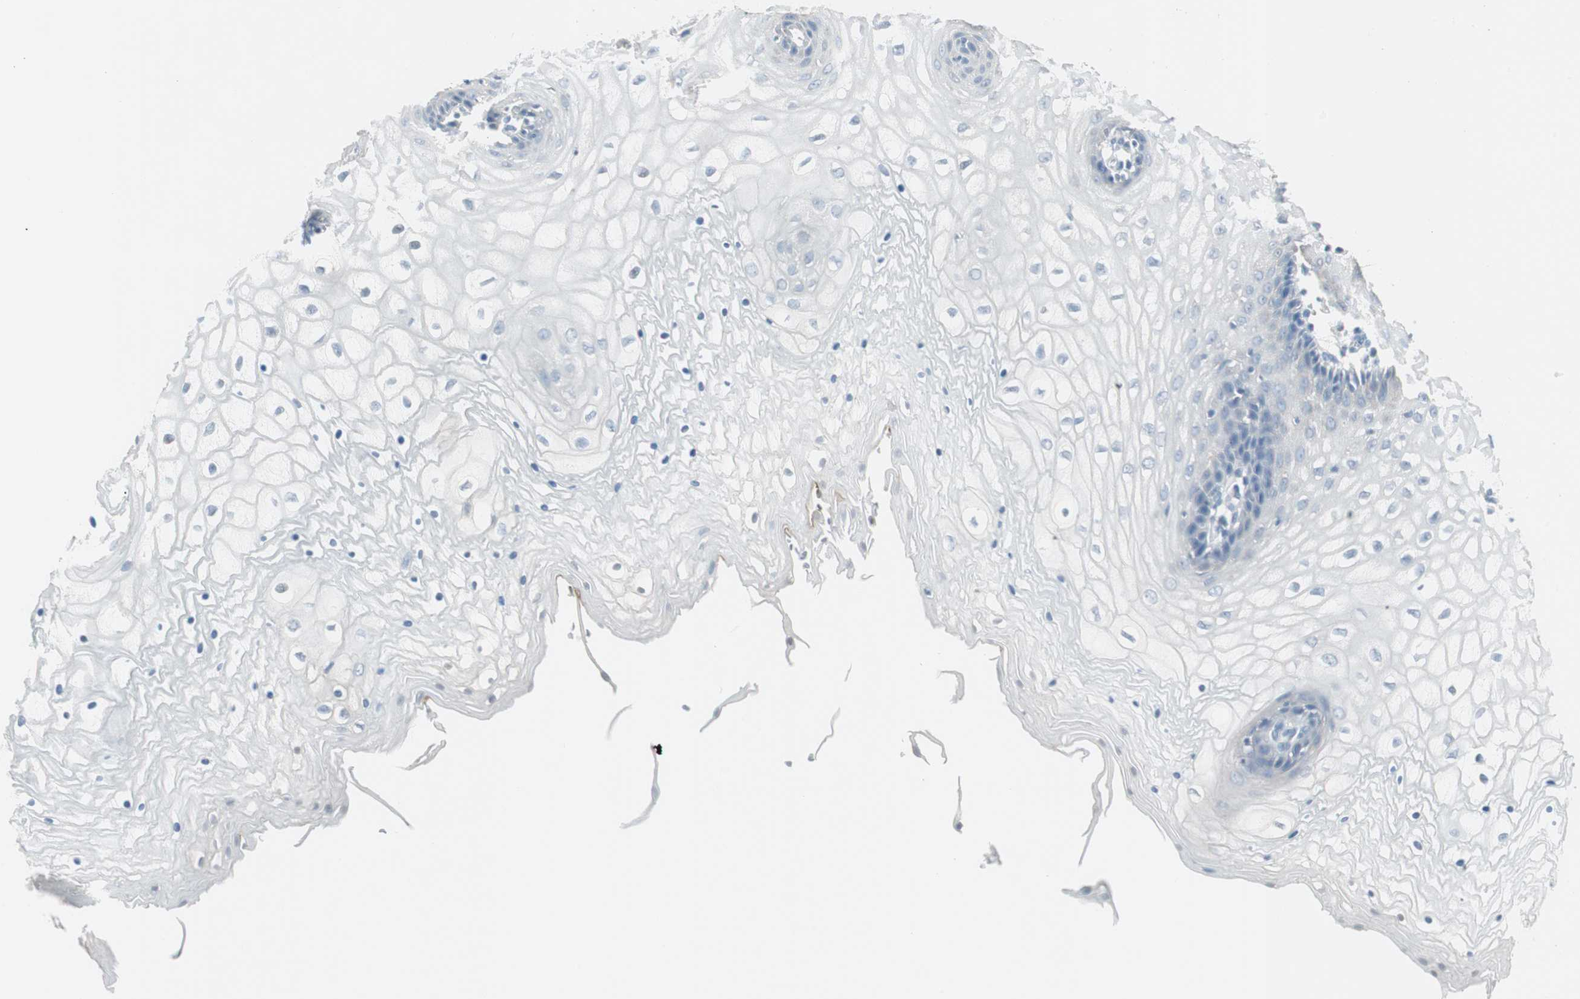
{"staining": {"intensity": "negative", "quantity": "none", "location": "none"}, "tissue": "vagina", "cell_type": "Squamous epithelial cells", "image_type": "normal", "snomed": [{"axis": "morphology", "description": "Normal tissue, NOS"}, {"axis": "topography", "description": "Vagina"}], "caption": "Protein analysis of benign vagina shows no significant staining in squamous epithelial cells. The staining is performed using DAB brown chromogen with nuclei counter-stained in using hematoxylin.", "gene": "ITLN2", "patient": {"sex": "female", "age": 34}}